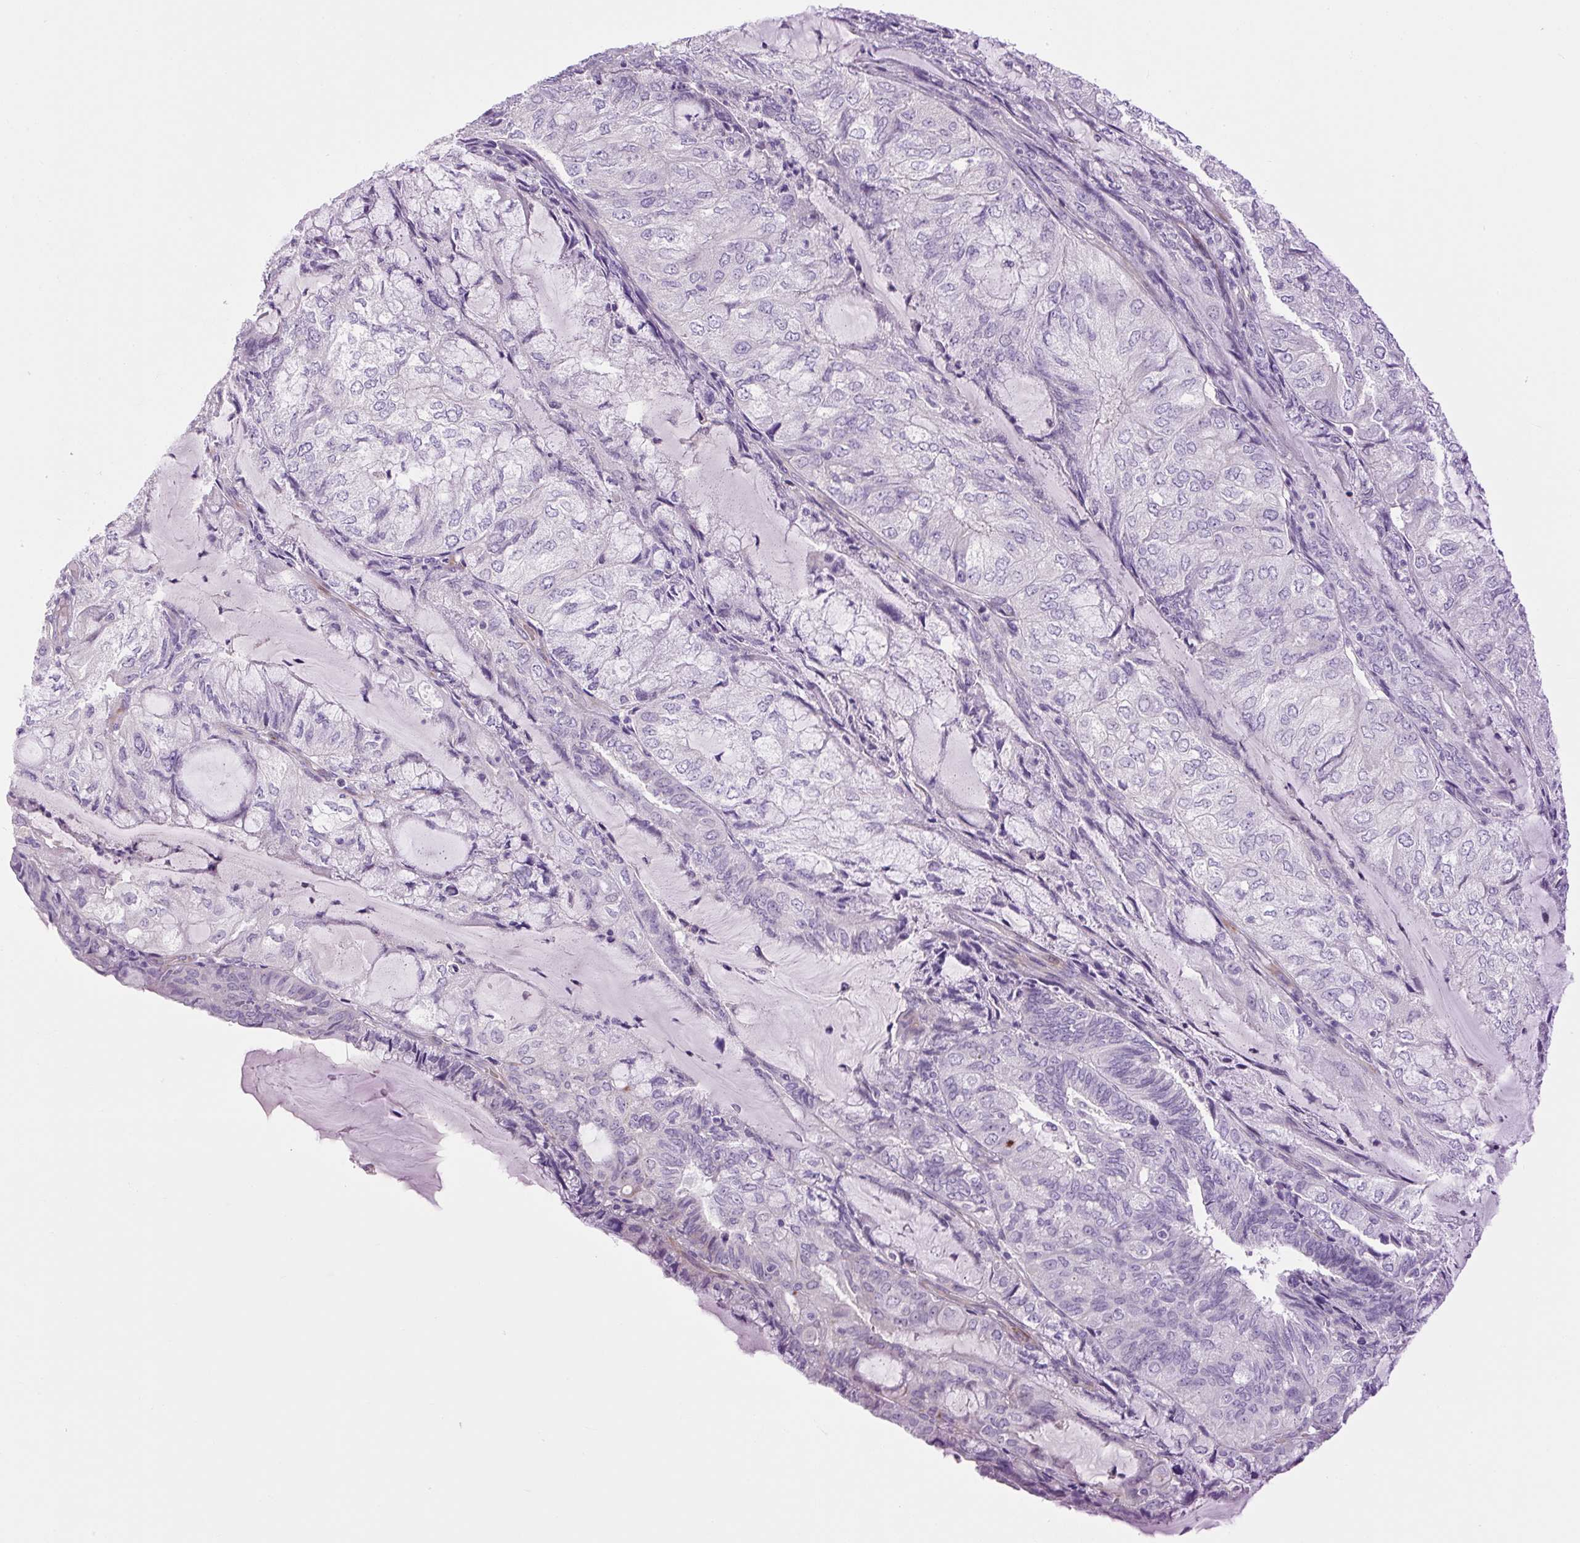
{"staining": {"intensity": "negative", "quantity": "none", "location": "none"}, "tissue": "endometrial cancer", "cell_type": "Tumor cells", "image_type": "cancer", "snomed": [{"axis": "morphology", "description": "Adenocarcinoma, NOS"}, {"axis": "topography", "description": "Endometrium"}], "caption": "The IHC histopathology image has no significant staining in tumor cells of endometrial cancer tissue.", "gene": "VWA7", "patient": {"sex": "female", "age": 81}}